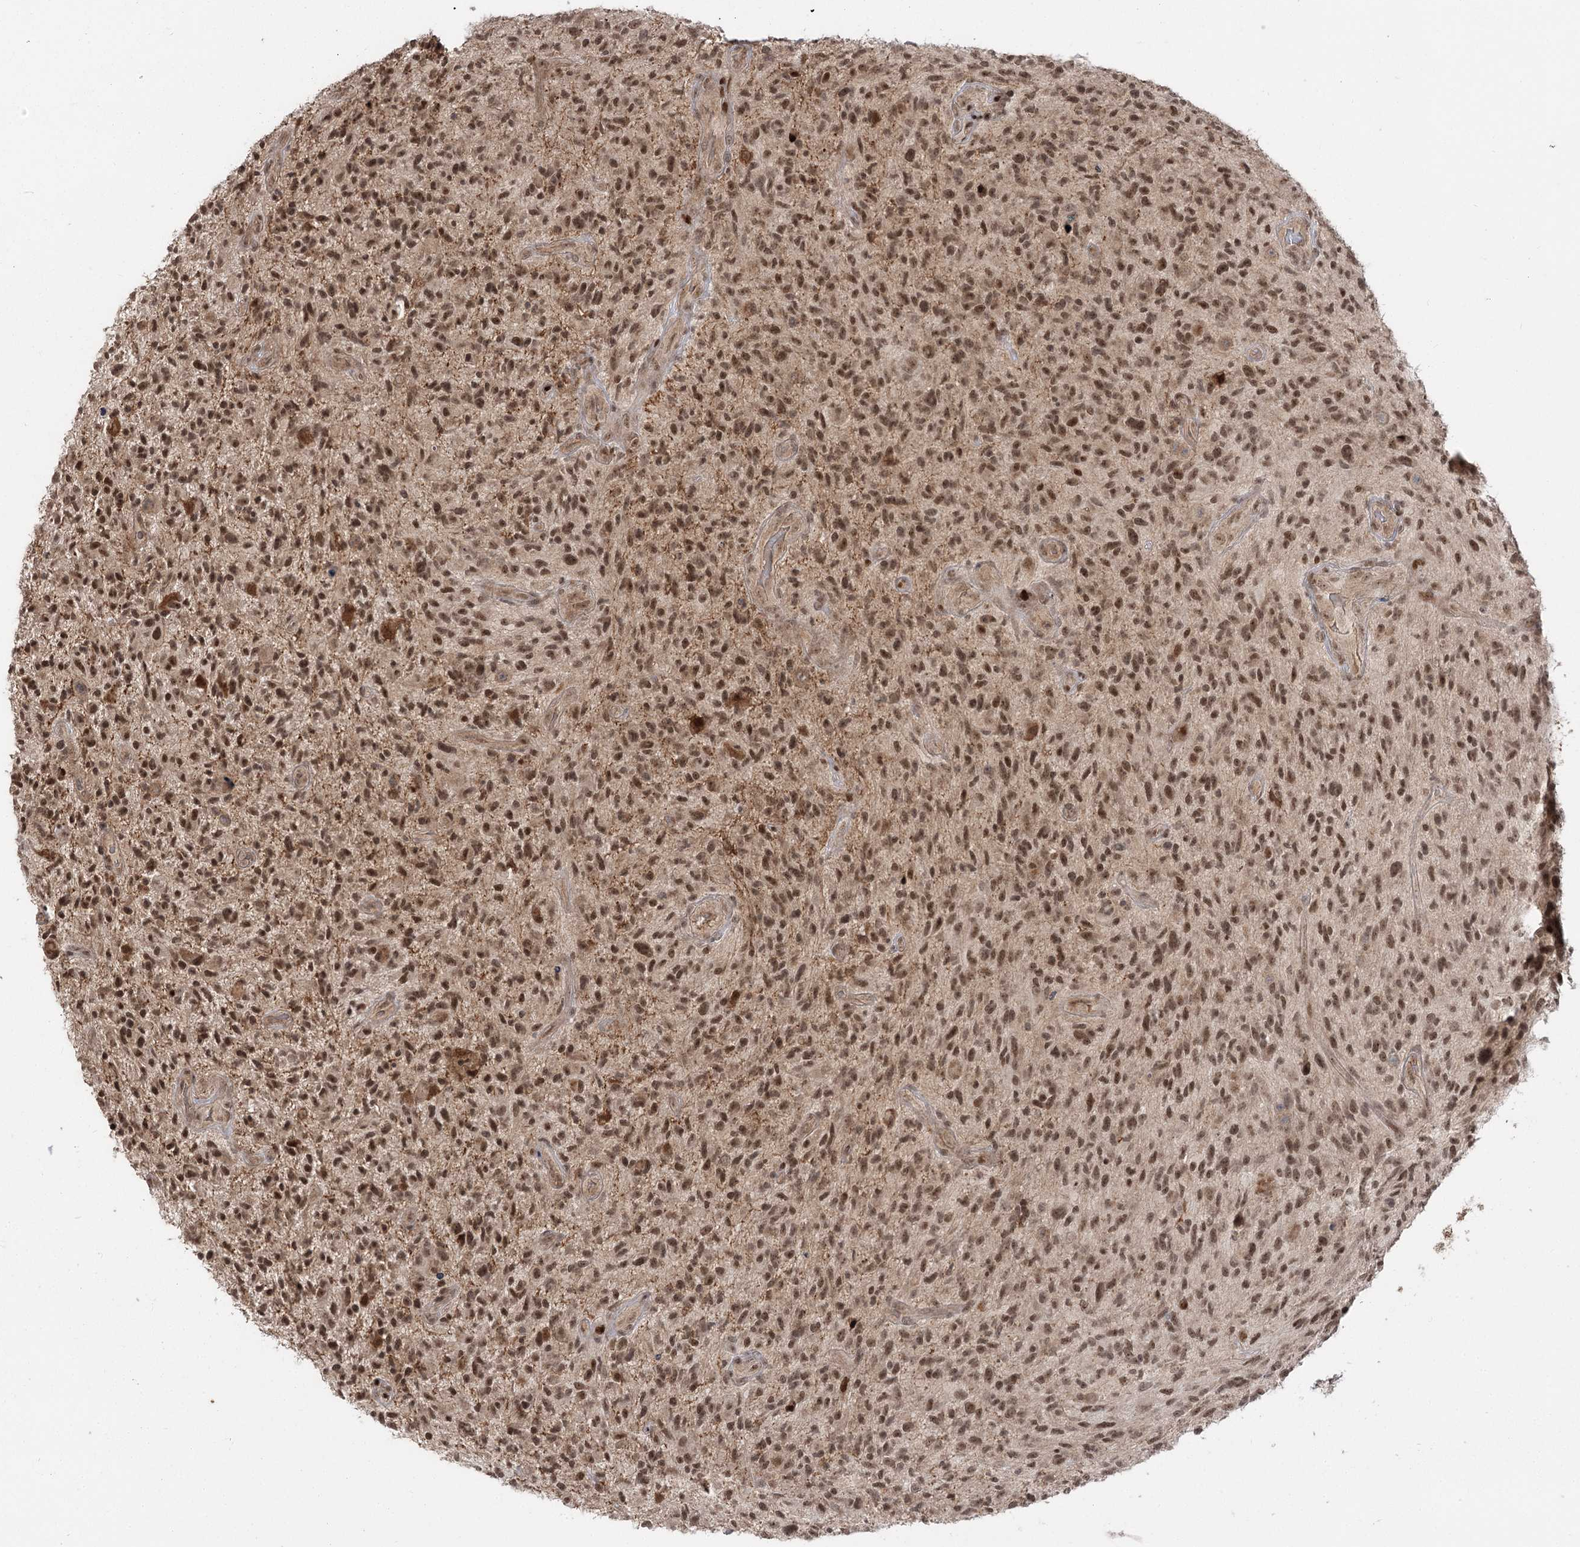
{"staining": {"intensity": "moderate", "quantity": ">75%", "location": "nuclear"}, "tissue": "glioma", "cell_type": "Tumor cells", "image_type": "cancer", "snomed": [{"axis": "morphology", "description": "Glioma, malignant, High grade"}, {"axis": "topography", "description": "Brain"}], "caption": "Protein positivity by immunohistochemistry (IHC) demonstrates moderate nuclear expression in approximately >75% of tumor cells in malignant glioma (high-grade).", "gene": "HELQ", "patient": {"sex": "male", "age": 47}}